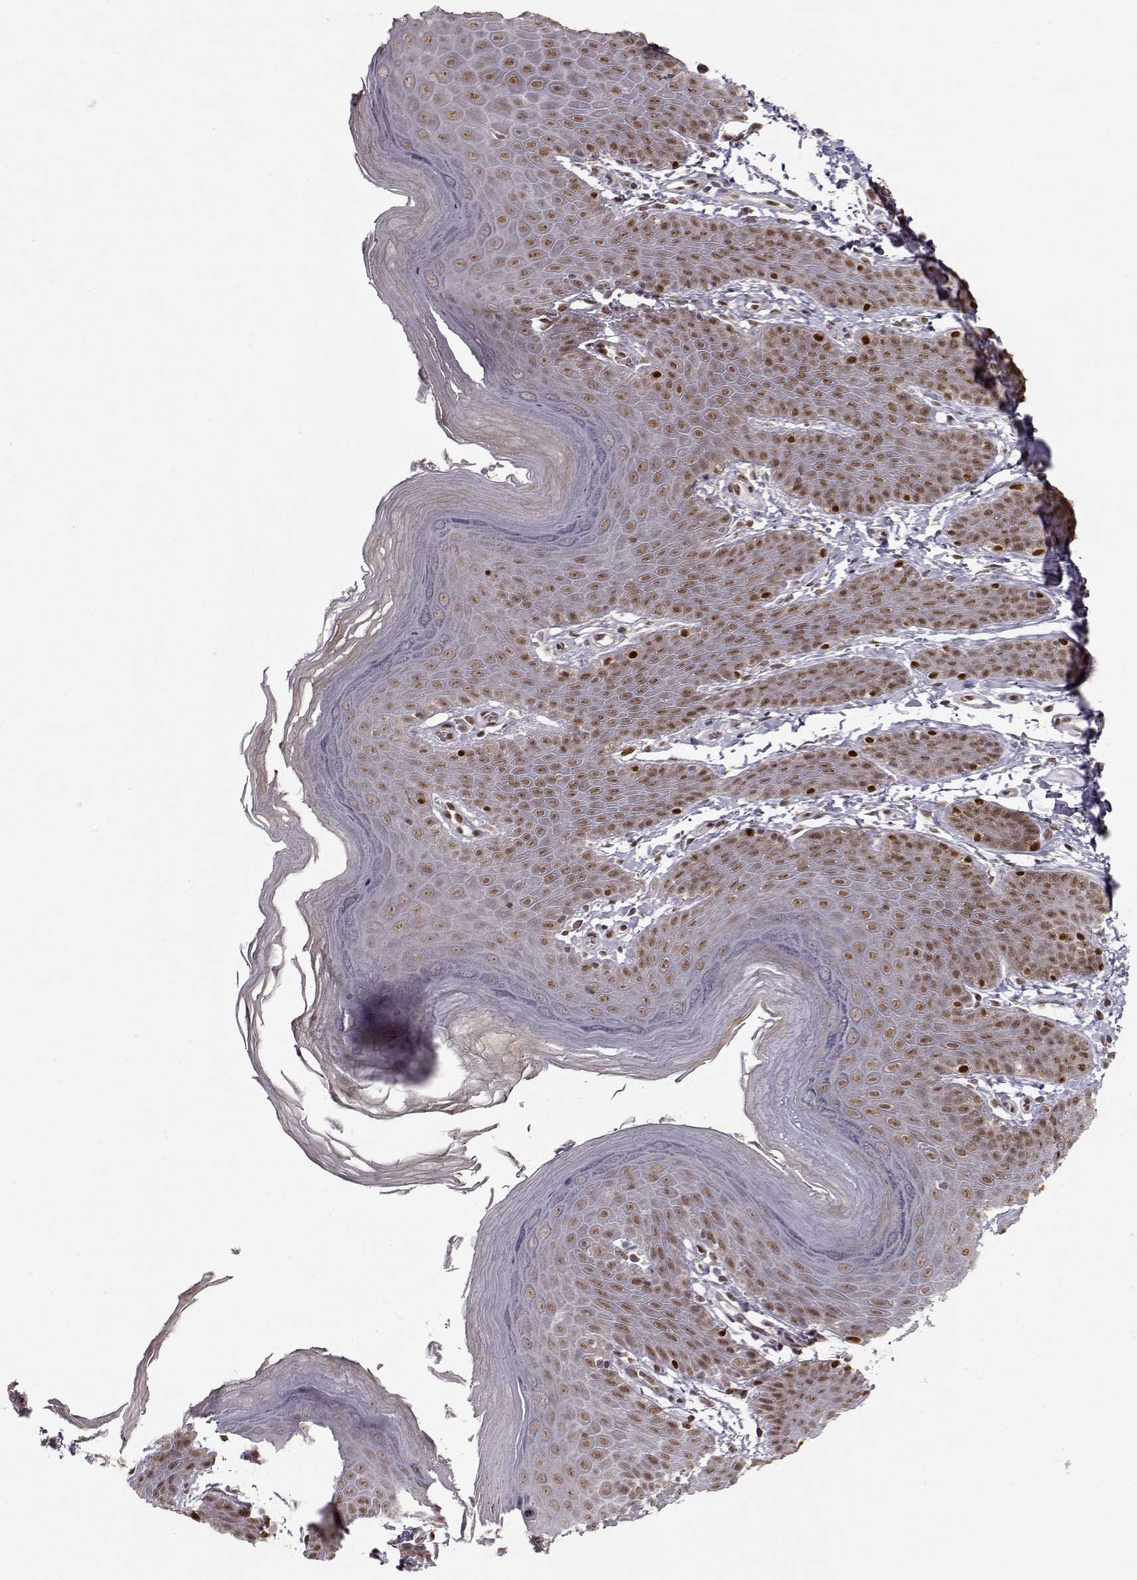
{"staining": {"intensity": "moderate", "quantity": ">75%", "location": "nuclear"}, "tissue": "skin", "cell_type": "Epidermal cells", "image_type": "normal", "snomed": [{"axis": "morphology", "description": "Normal tissue, NOS"}, {"axis": "topography", "description": "Anal"}], "caption": "Immunohistochemical staining of unremarkable skin exhibits >75% levels of moderate nuclear protein expression in about >75% of epidermal cells.", "gene": "RAI1", "patient": {"sex": "male", "age": 53}}